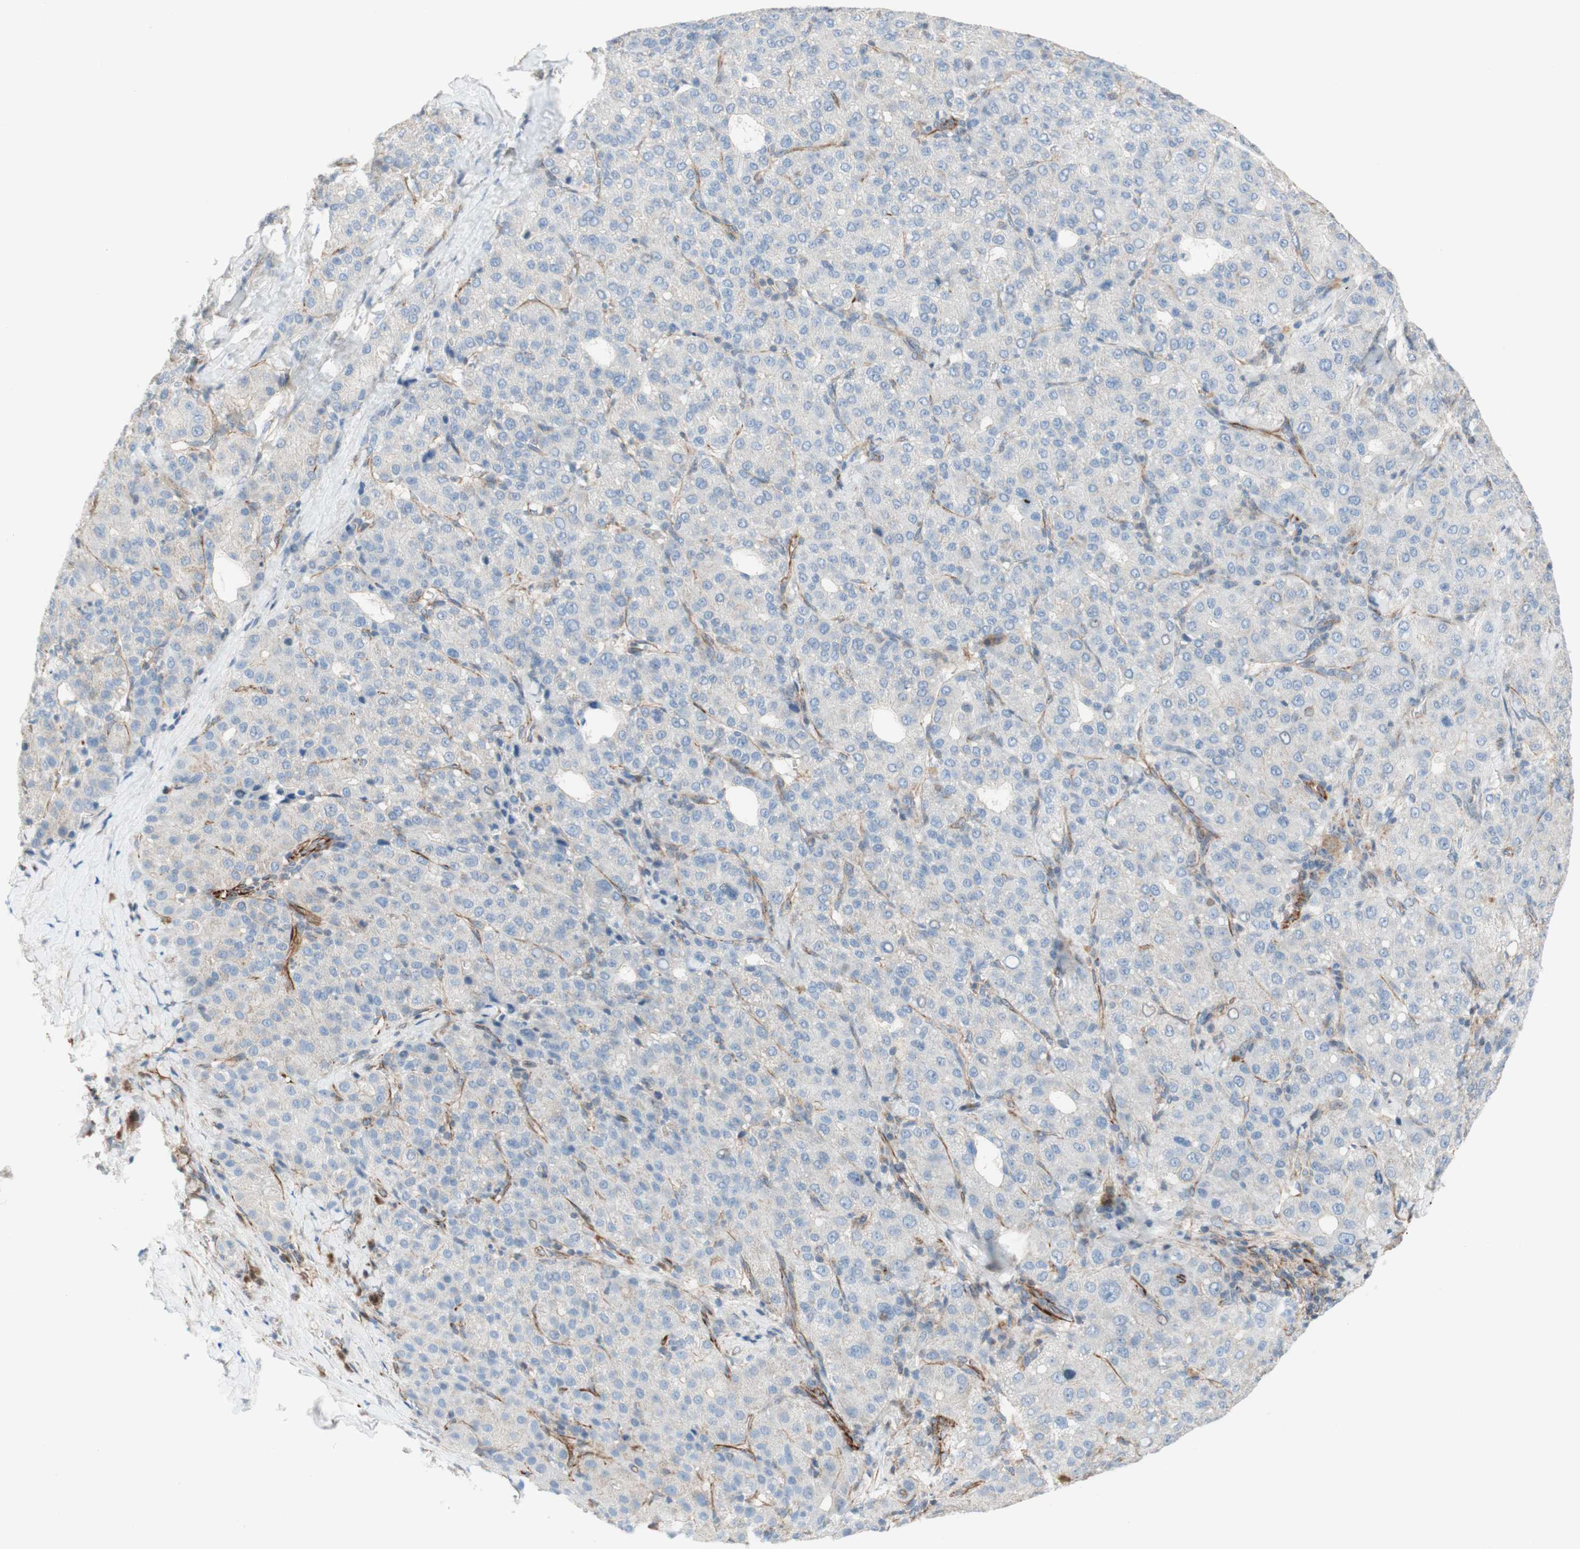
{"staining": {"intensity": "negative", "quantity": "none", "location": "none"}, "tissue": "liver cancer", "cell_type": "Tumor cells", "image_type": "cancer", "snomed": [{"axis": "morphology", "description": "Carcinoma, Hepatocellular, NOS"}, {"axis": "topography", "description": "Liver"}], "caption": "An IHC micrograph of liver cancer (hepatocellular carcinoma) is shown. There is no staining in tumor cells of liver cancer (hepatocellular carcinoma).", "gene": "POU2AF1", "patient": {"sex": "male", "age": 65}}